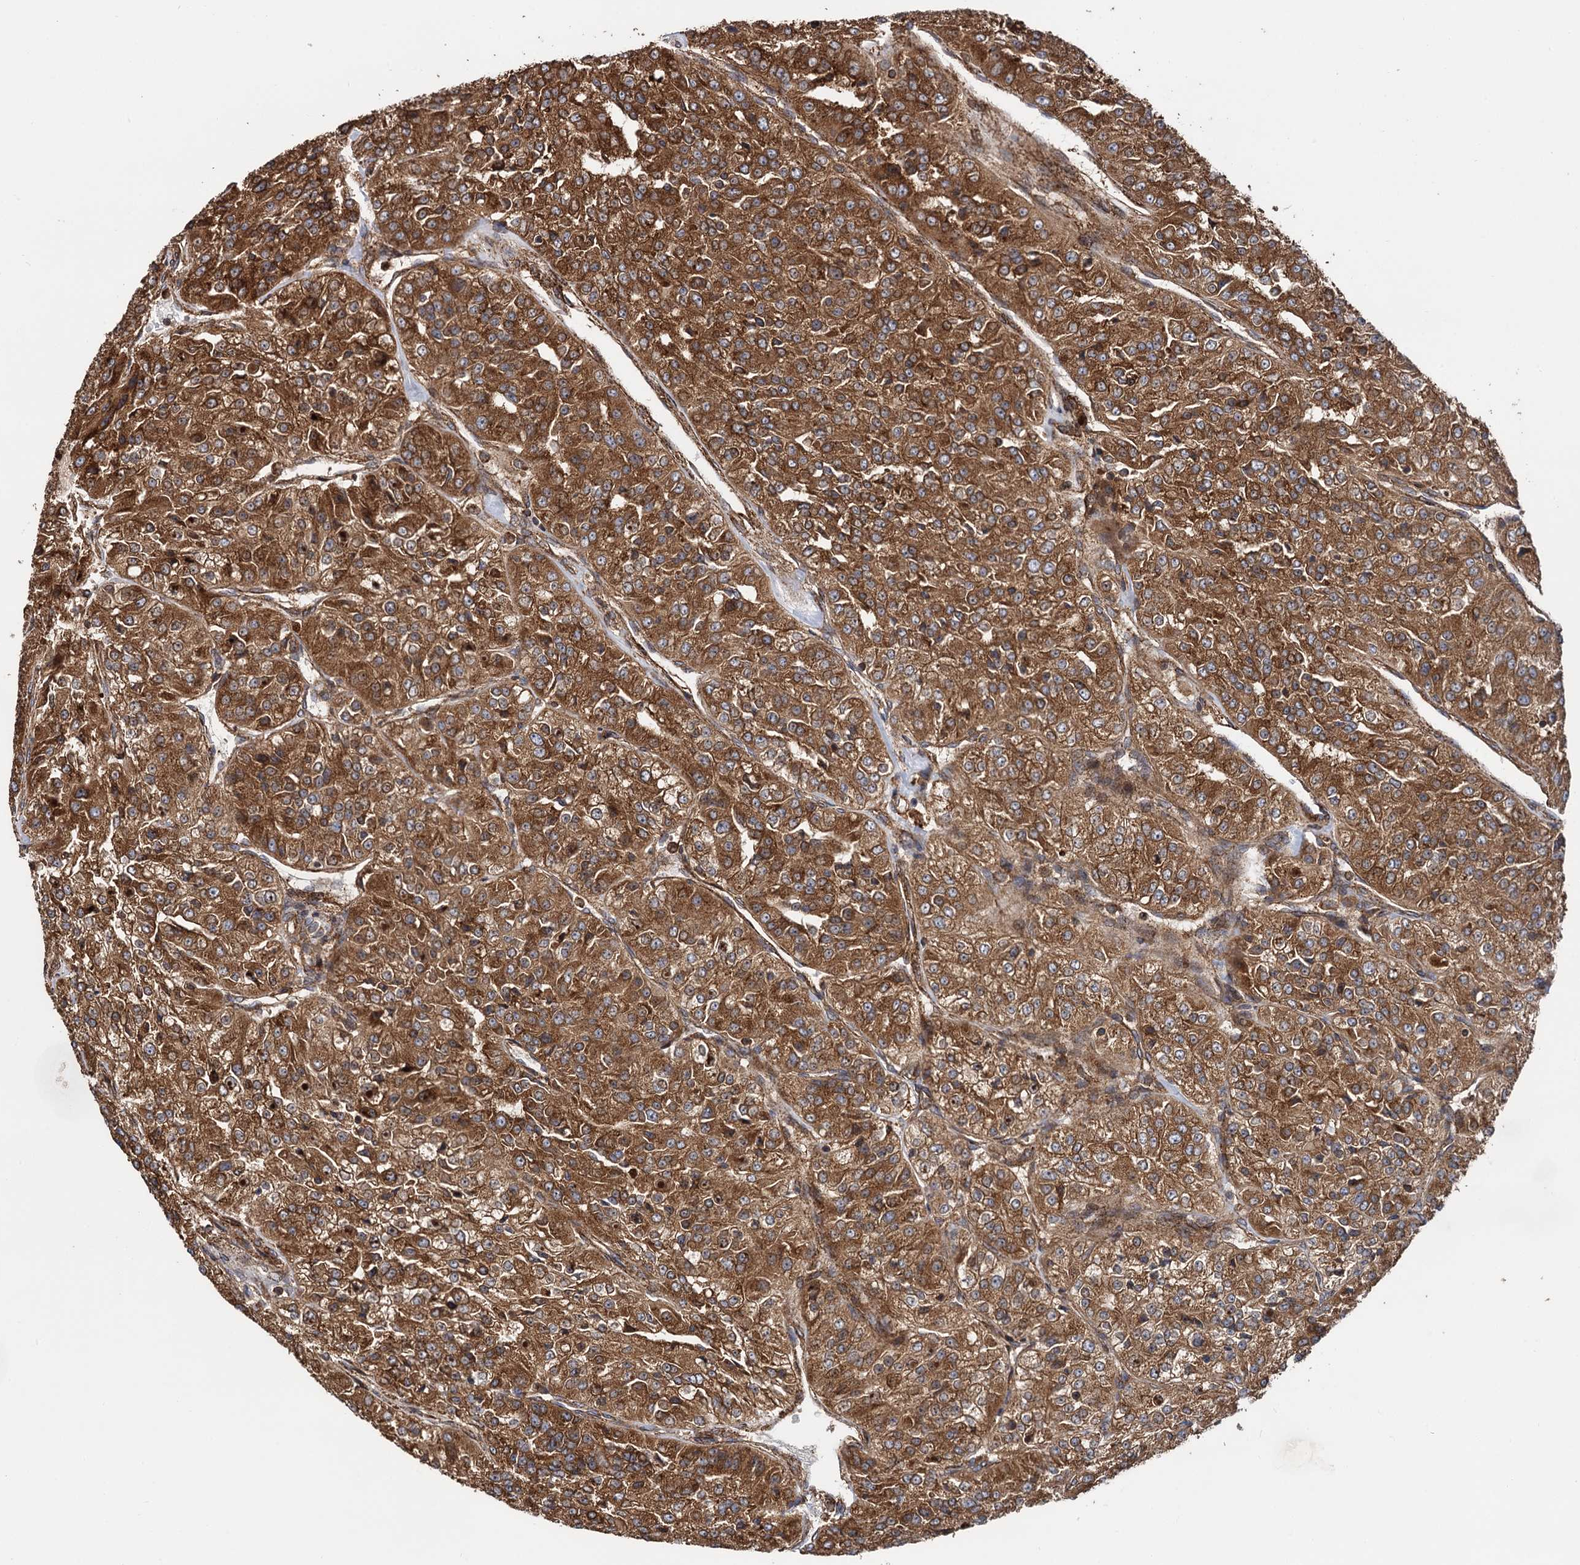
{"staining": {"intensity": "strong", "quantity": ">75%", "location": "cytoplasmic/membranous"}, "tissue": "renal cancer", "cell_type": "Tumor cells", "image_type": "cancer", "snomed": [{"axis": "morphology", "description": "Adenocarcinoma, NOS"}, {"axis": "topography", "description": "Kidney"}], "caption": "Renal cancer (adenocarcinoma) stained with a protein marker exhibits strong staining in tumor cells.", "gene": "ATP8B4", "patient": {"sex": "female", "age": 63}}